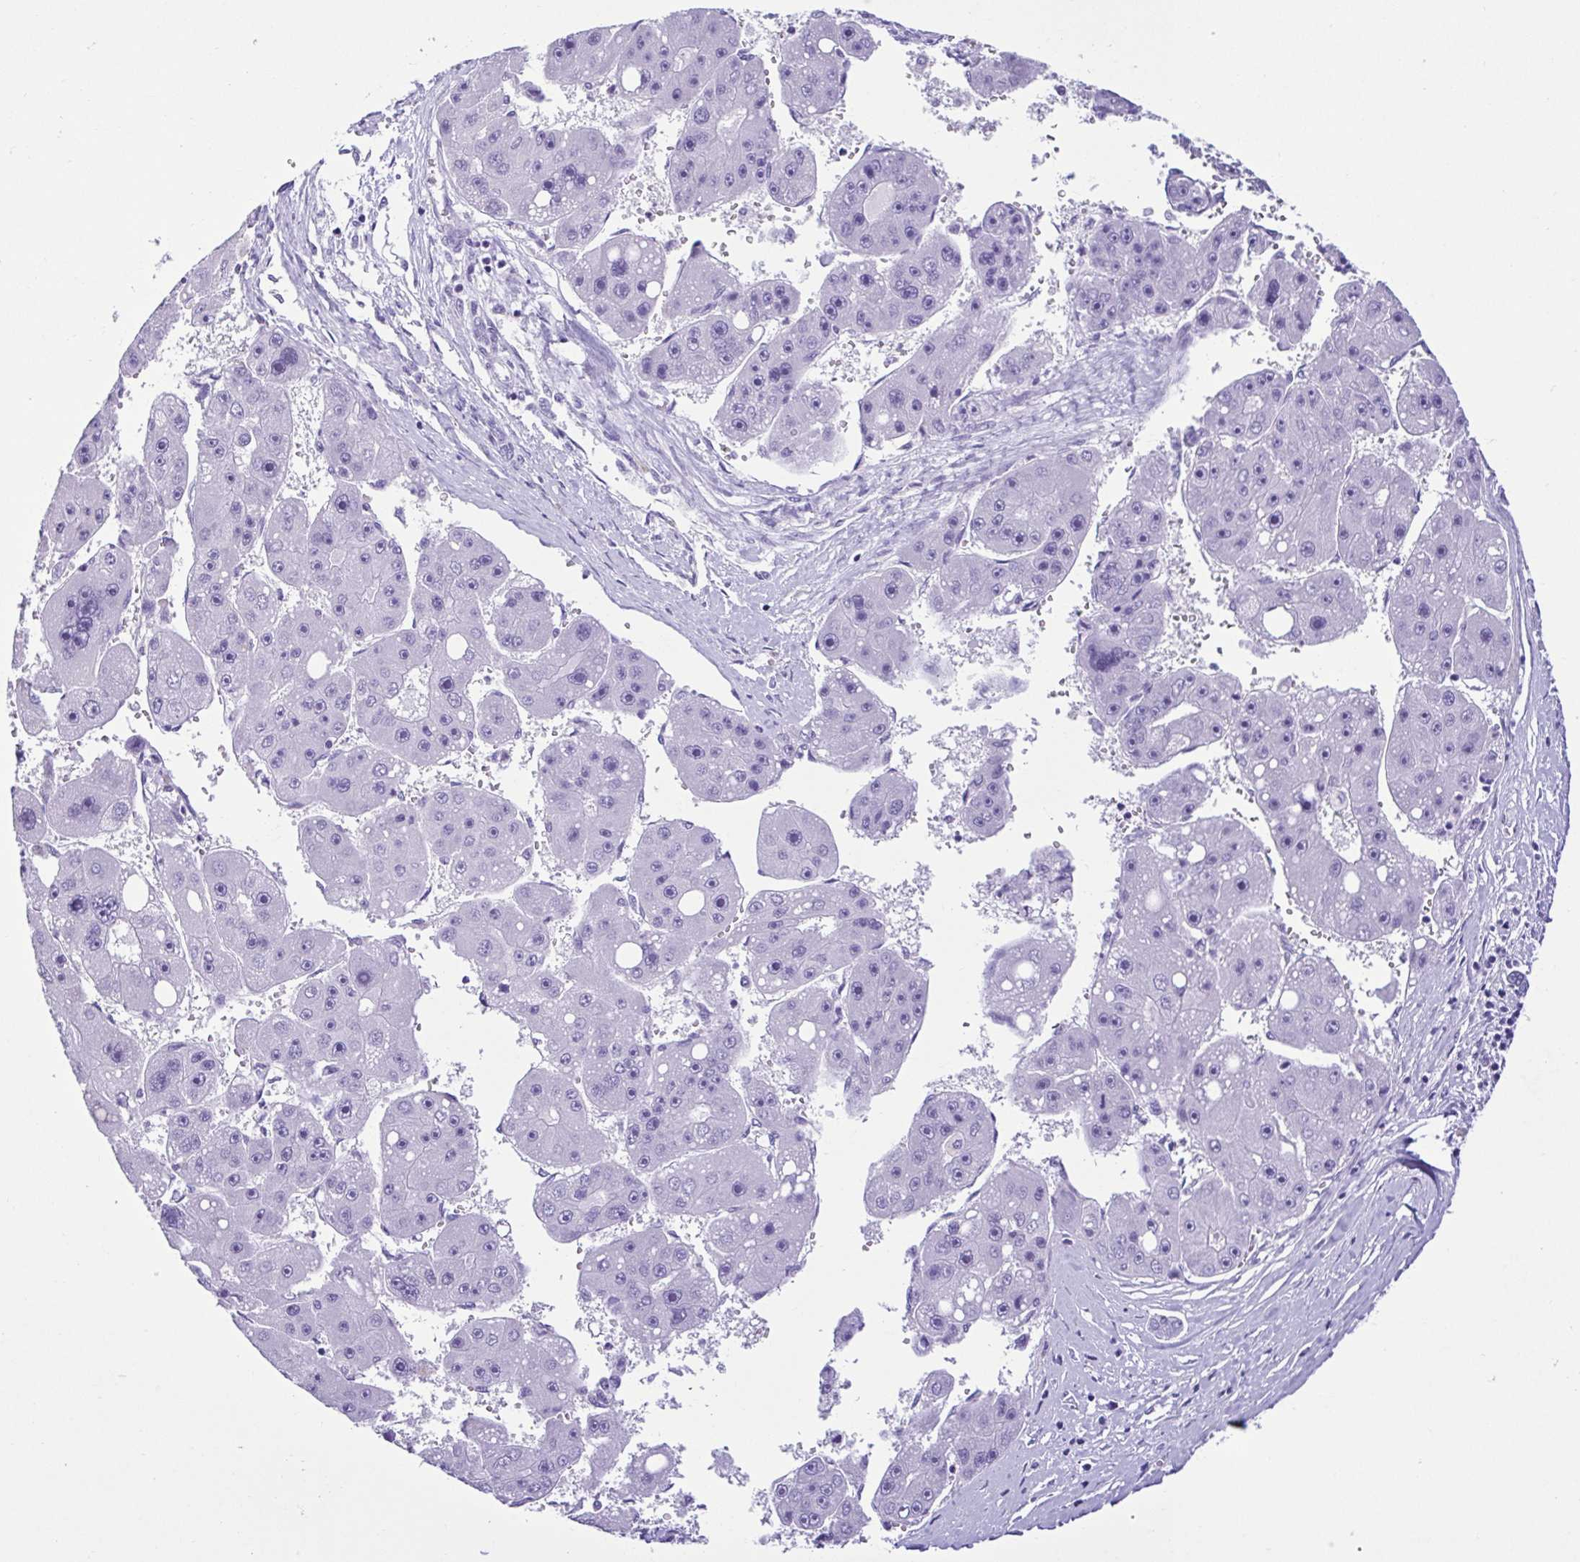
{"staining": {"intensity": "negative", "quantity": "none", "location": "none"}, "tissue": "liver cancer", "cell_type": "Tumor cells", "image_type": "cancer", "snomed": [{"axis": "morphology", "description": "Carcinoma, Hepatocellular, NOS"}, {"axis": "topography", "description": "Liver"}], "caption": "Protein analysis of liver cancer displays no significant positivity in tumor cells. Brightfield microscopy of immunohistochemistry stained with DAB (3,3'-diaminobenzidine) (brown) and hematoxylin (blue), captured at high magnification.", "gene": "CBY2", "patient": {"sex": "female", "age": 61}}